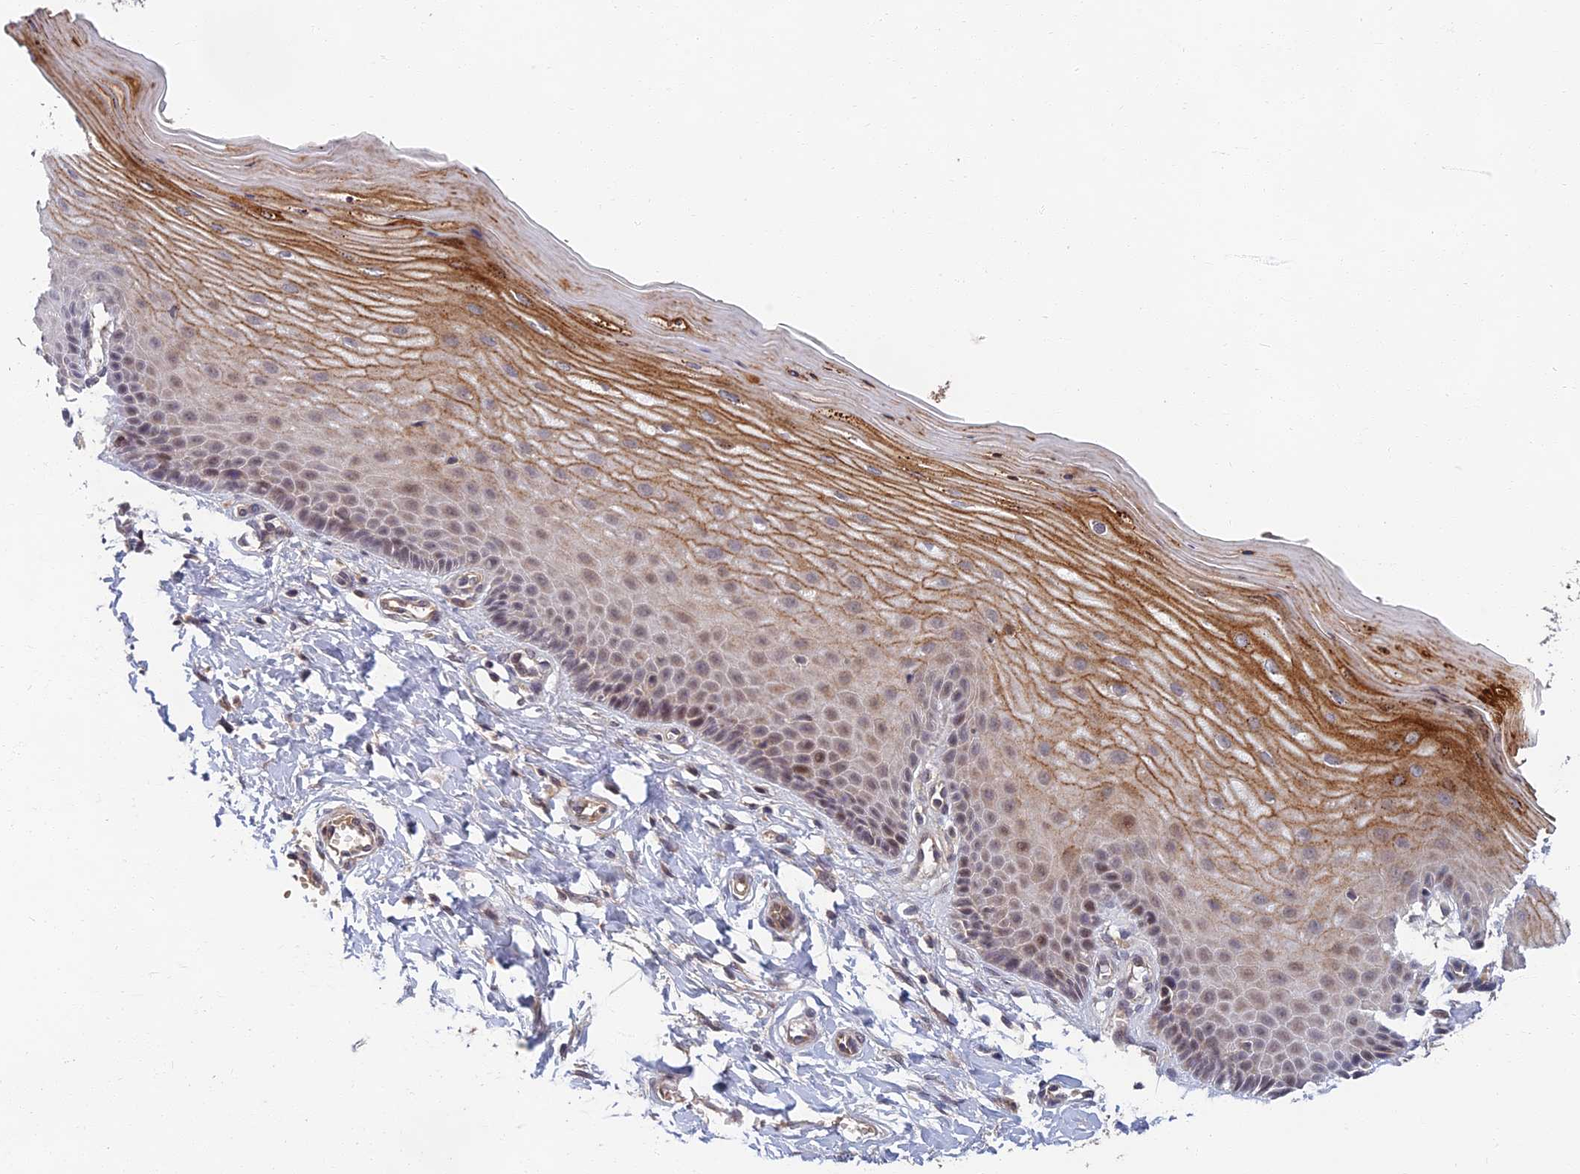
{"staining": {"intensity": "weak", "quantity": "<25%", "location": "cytoplasmic/membranous"}, "tissue": "cervix", "cell_type": "Glandular cells", "image_type": "normal", "snomed": [{"axis": "morphology", "description": "Normal tissue, NOS"}, {"axis": "topography", "description": "Cervix"}], "caption": "IHC of benign cervix demonstrates no positivity in glandular cells.", "gene": "EARS2", "patient": {"sex": "female", "age": 55}}